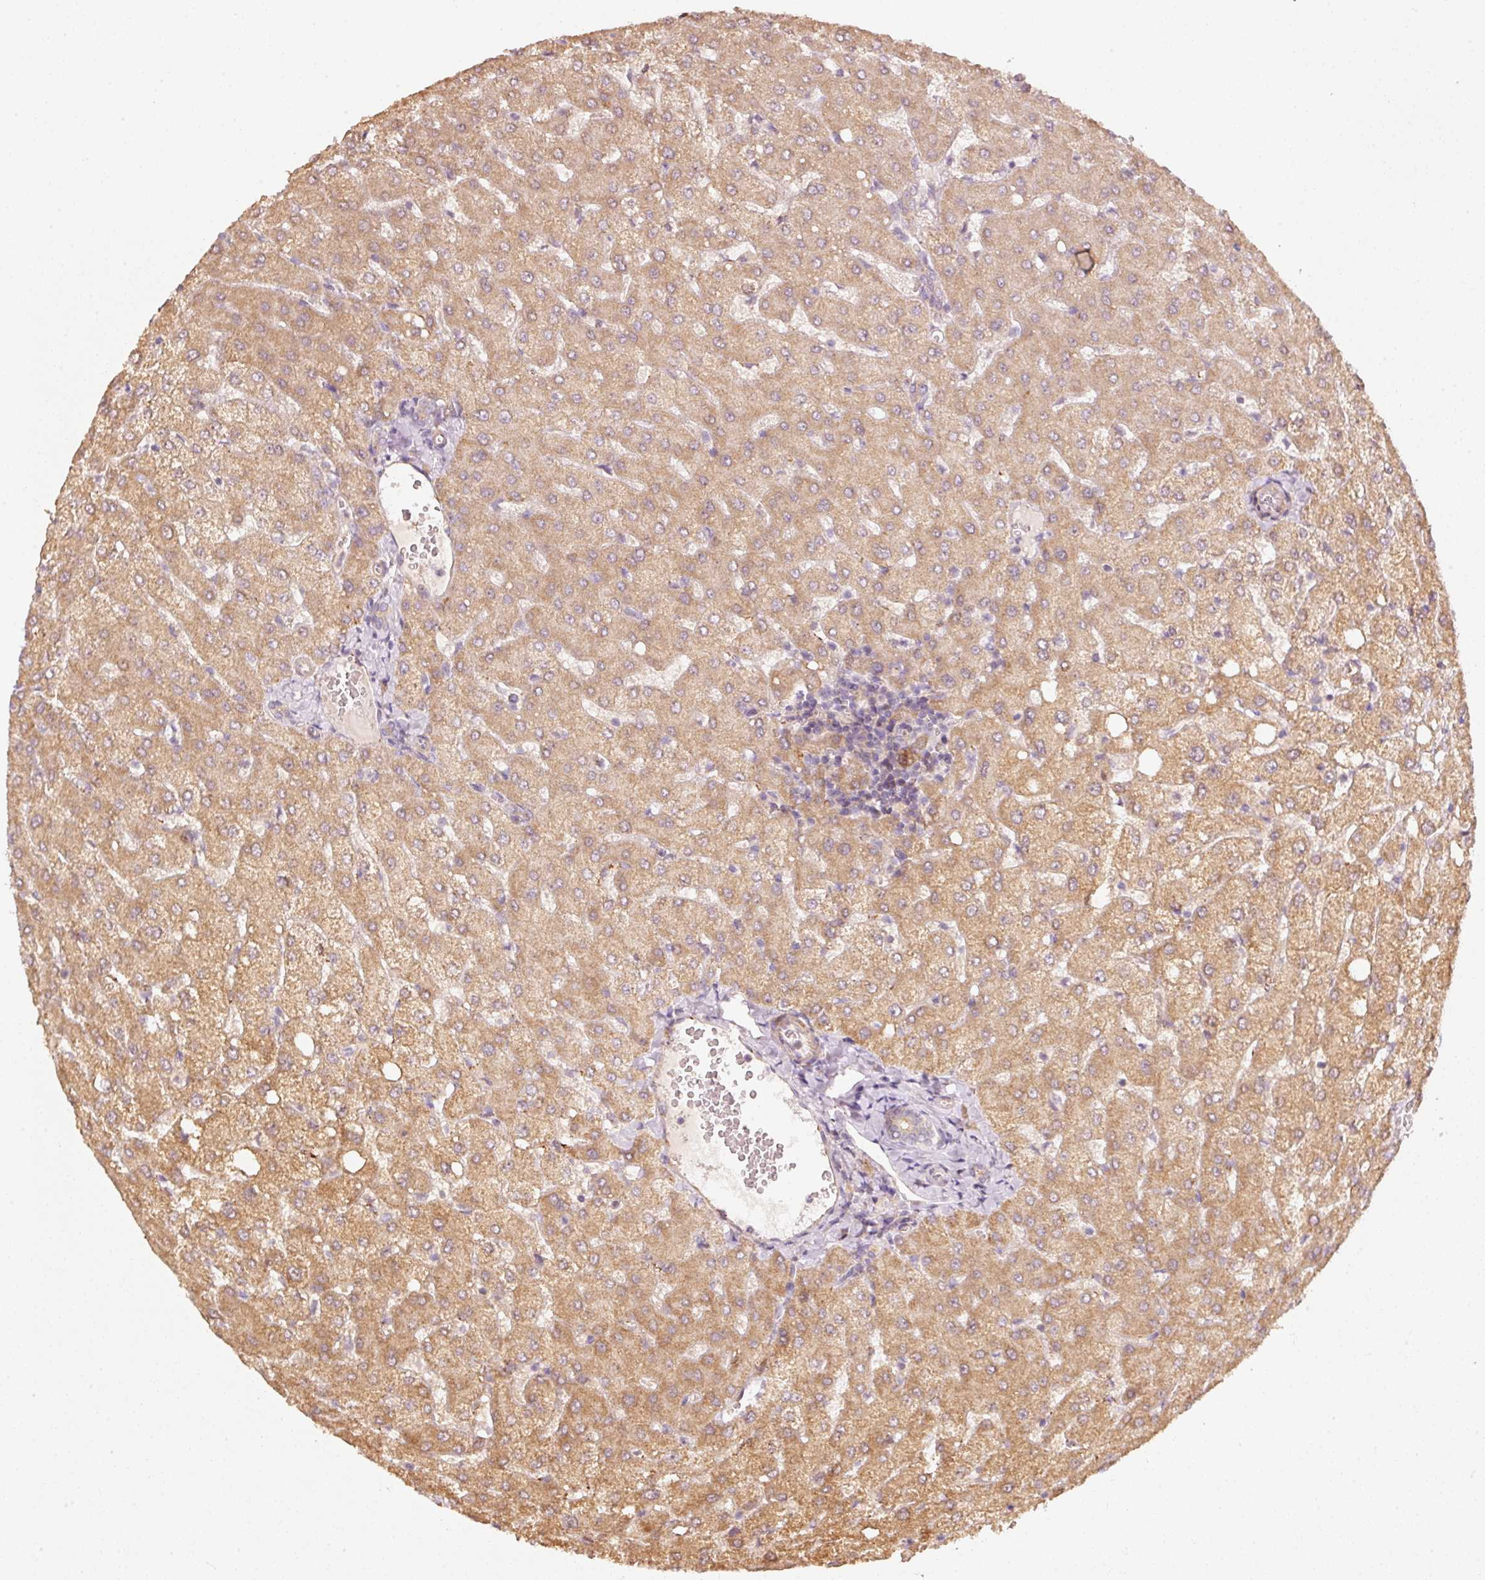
{"staining": {"intensity": "negative", "quantity": "none", "location": "none"}, "tissue": "liver", "cell_type": "Cholangiocytes", "image_type": "normal", "snomed": [{"axis": "morphology", "description": "Normal tissue, NOS"}, {"axis": "topography", "description": "Liver"}], "caption": "High power microscopy image of an immunohistochemistry histopathology image of benign liver, revealing no significant expression in cholangiocytes.", "gene": "ARHGAP22", "patient": {"sex": "female", "age": 54}}